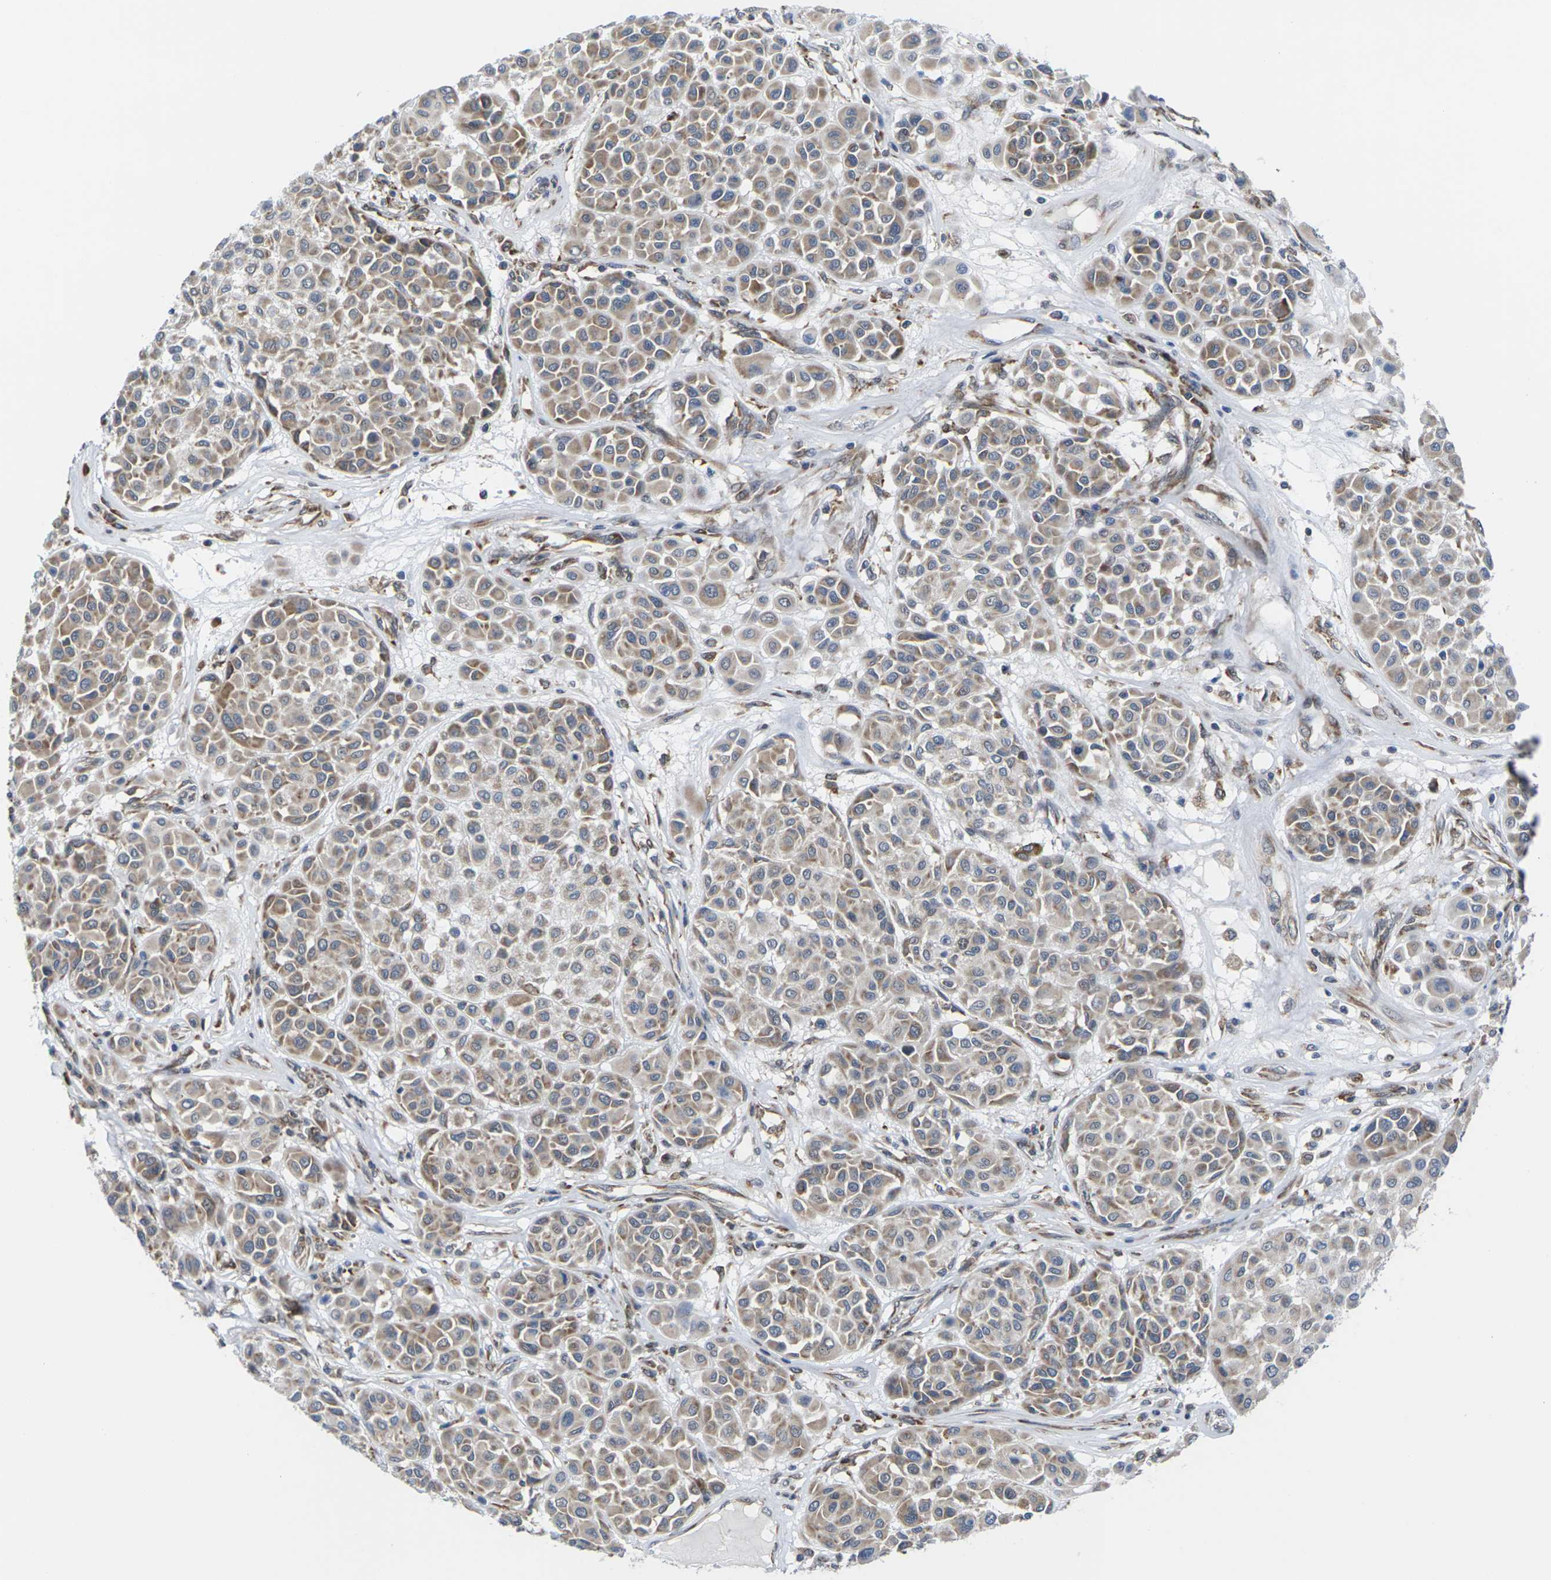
{"staining": {"intensity": "weak", "quantity": ">75%", "location": "cytoplasmic/membranous"}, "tissue": "melanoma", "cell_type": "Tumor cells", "image_type": "cancer", "snomed": [{"axis": "morphology", "description": "Malignant melanoma, Metastatic site"}, {"axis": "topography", "description": "Soft tissue"}], "caption": "IHC of melanoma shows low levels of weak cytoplasmic/membranous staining in approximately >75% of tumor cells.", "gene": "PDZK1IP1", "patient": {"sex": "male", "age": 41}}